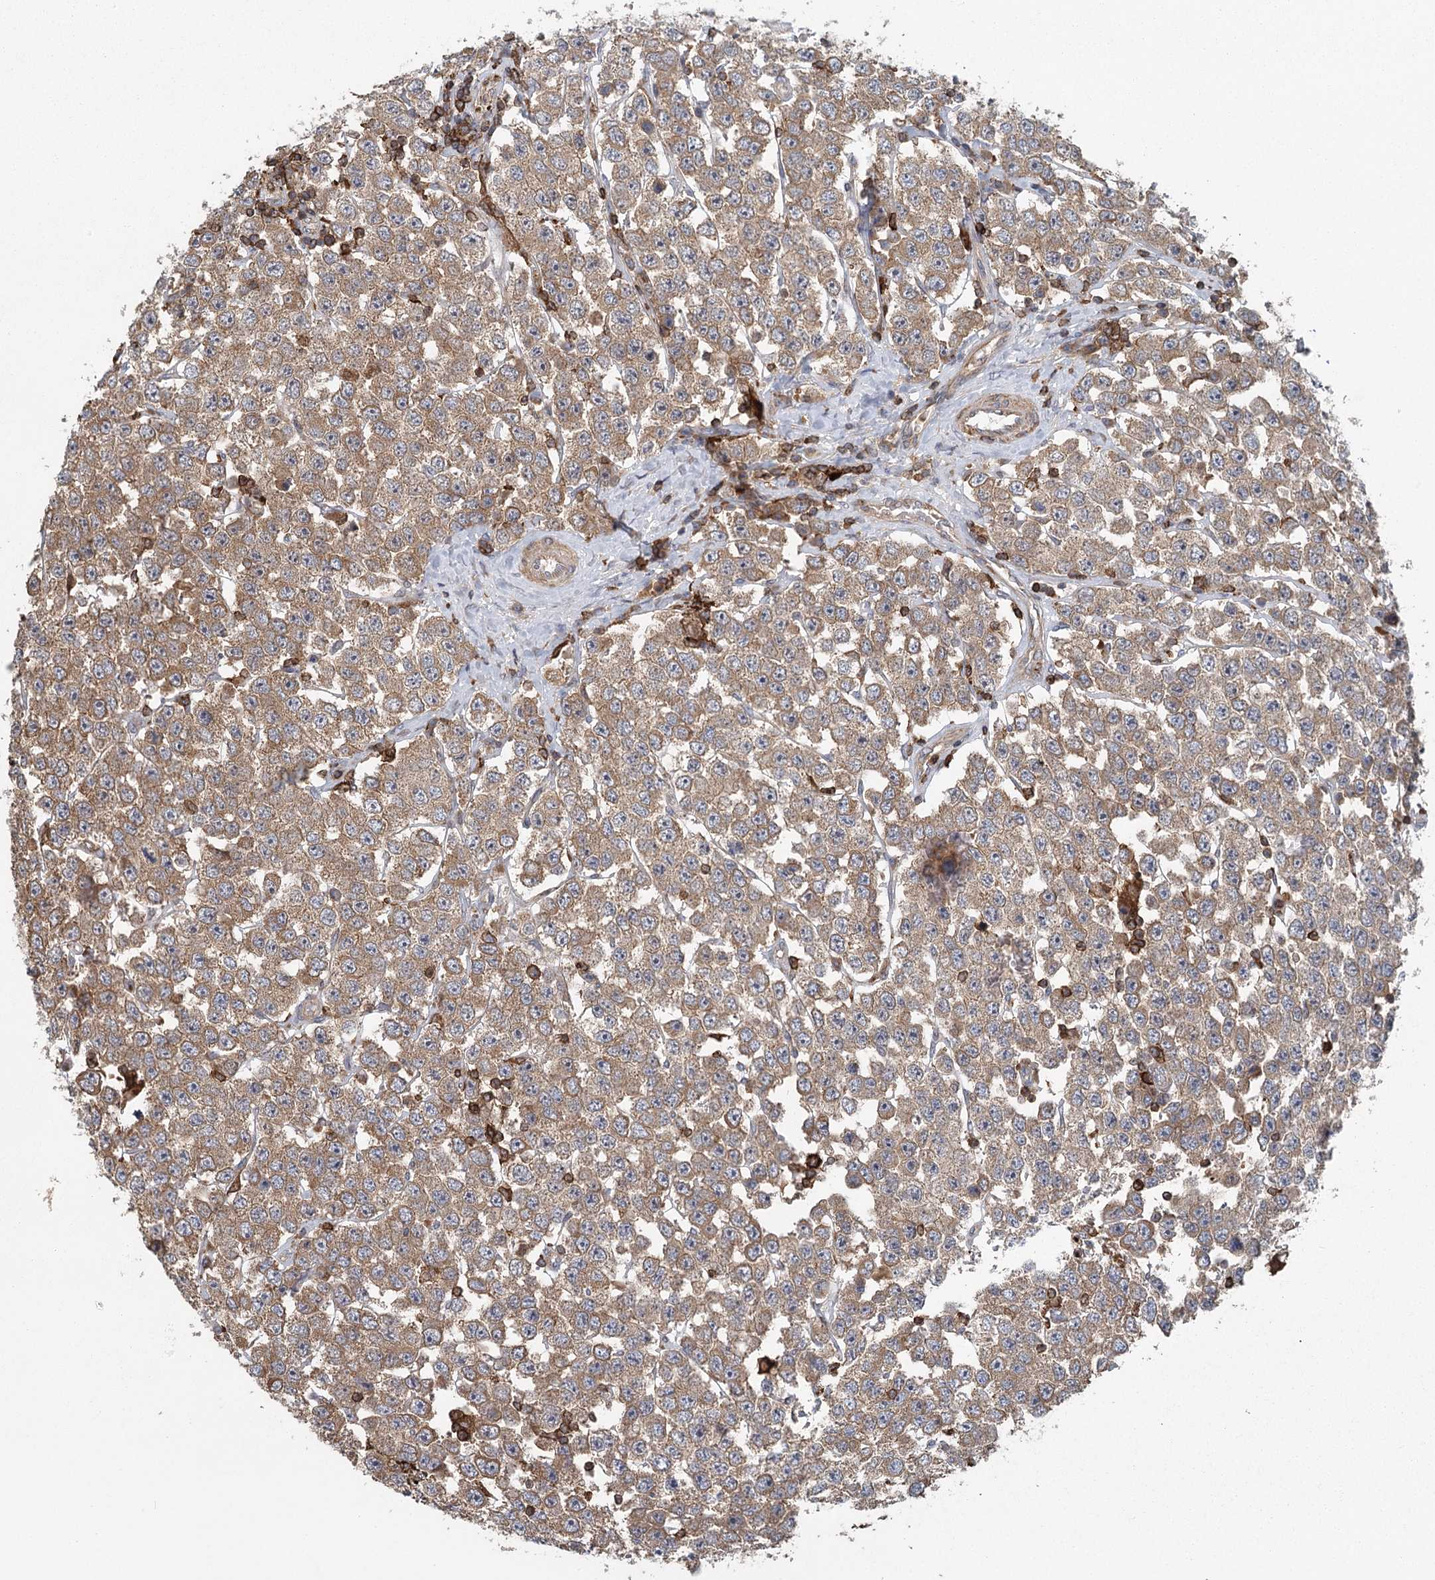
{"staining": {"intensity": "moderate", "quantity": ">75%", "location": "cytoplasmic/membranous"}, "tissue": "testis cancer", "cell_type": "Tumor cells", "image_type": "cancer", "snomed": [{"axis": "morphology", "description": "Seminoma, NOS"}, {"axis": "topography", "description": "Testis"}], "caption": "Protein staining exhibits moderate cytoplasmic/membranous positivity in about >75% of tumor cells in testis seminoma. The staining was performed using DAB, with brown indicating positive protein expression. Nuclei are stained blue with hematoxylin.", "gene": "PLEKHA7", "patient": {"sex": "male", "age": 28}}